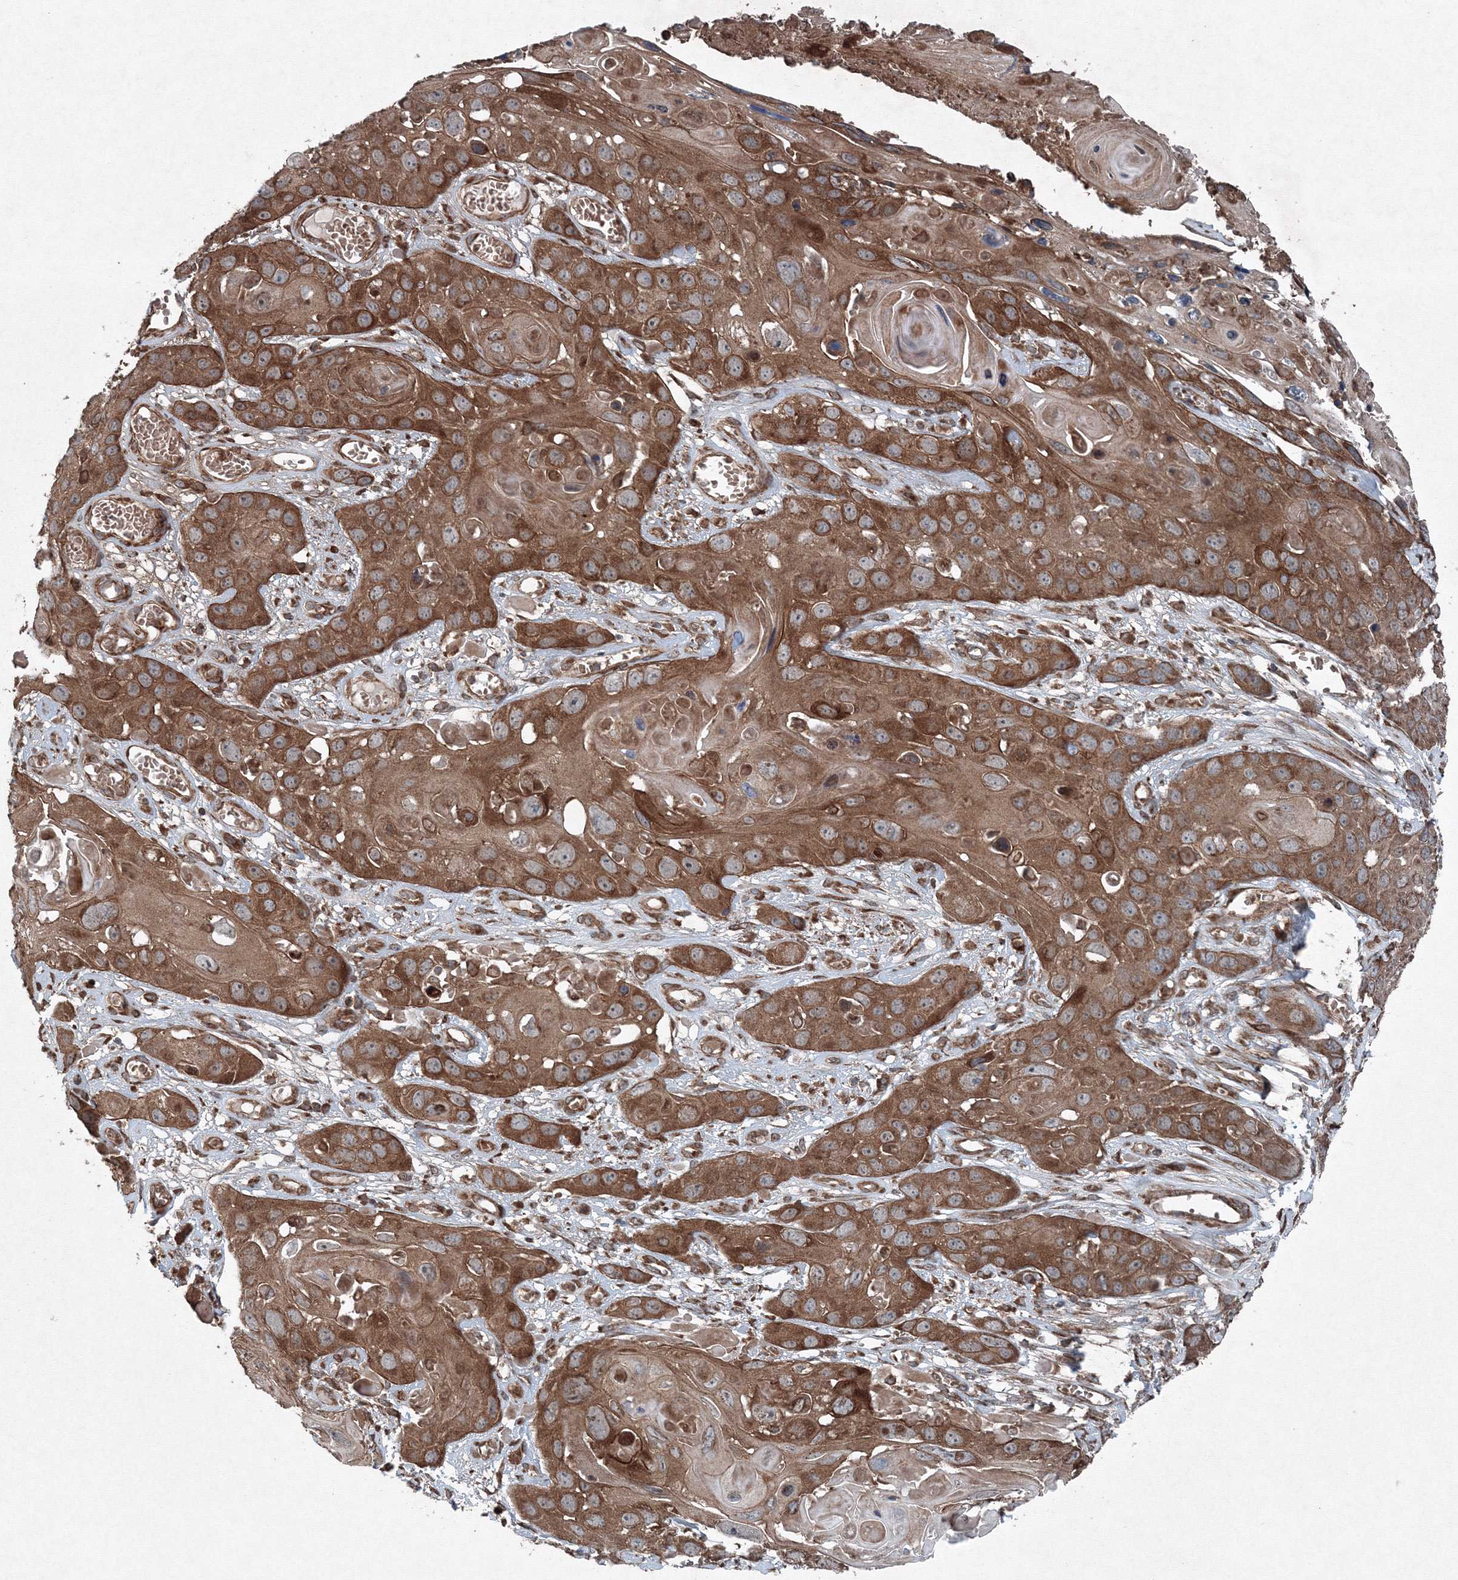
{"staining": {"intensity": "moderate", "quantity": ">75%", "location": "cytoplasmic/membranous"}, "tissue": "skin cancer", "cell_type": "Tumor cells", "image_type": "cancer", "snomed": [{"axis": "morphology", "description": "Squamous cell carcinoma, NOS"}, {"axis": "topography", "description": "Skin"}], "caption": "Protein staining of skin cancer (squamous cell carcinoma) tissue shows moderate cytoplasmic/membranous positivity in approximately >75% of tumor cells.", "gene": "COPS7B", "patient": {"sex": "male", "age": 55}}